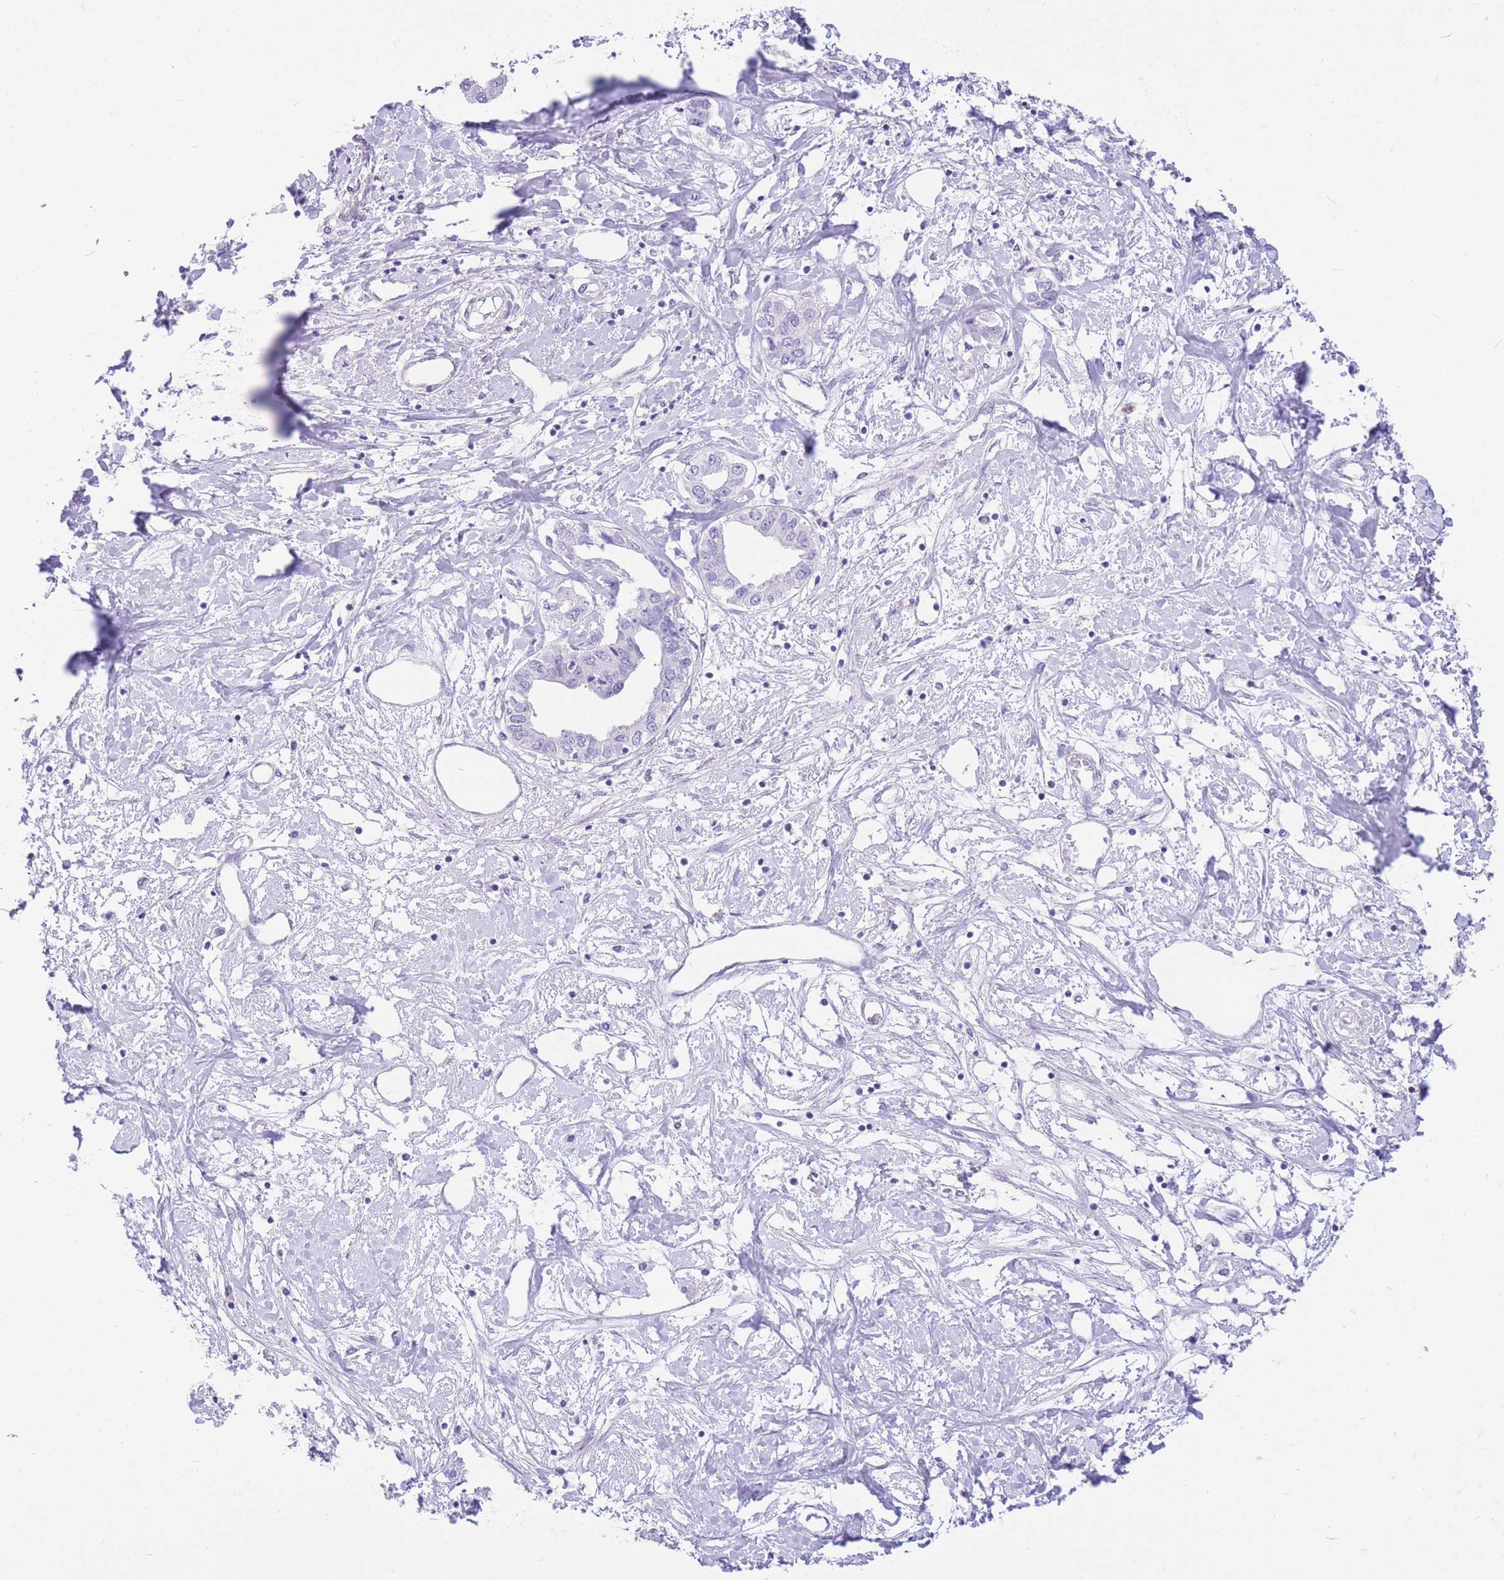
{"staining": {"intensity": "negative", "quantity": "none", "location": "none"}, "tissue": "liver cancer", "cell_type": "Tumor cells", "image_type": "cancer", "snomed": [{"axis": "morphology", "description": "Cholangiocarcinoma"}, {"axis": "topography", "description": "Liver"}], "caption": "High magnification brightfield microscopy of liver cholangiocarcinoma stained with DAB (3,3'-diaminobenzidine) (brown) and counterstained with hematoxylin (blue): tumor cells show no significant positivity.", "gene": "ZNF311", "patient": {"sex": "male", "age": 59}}